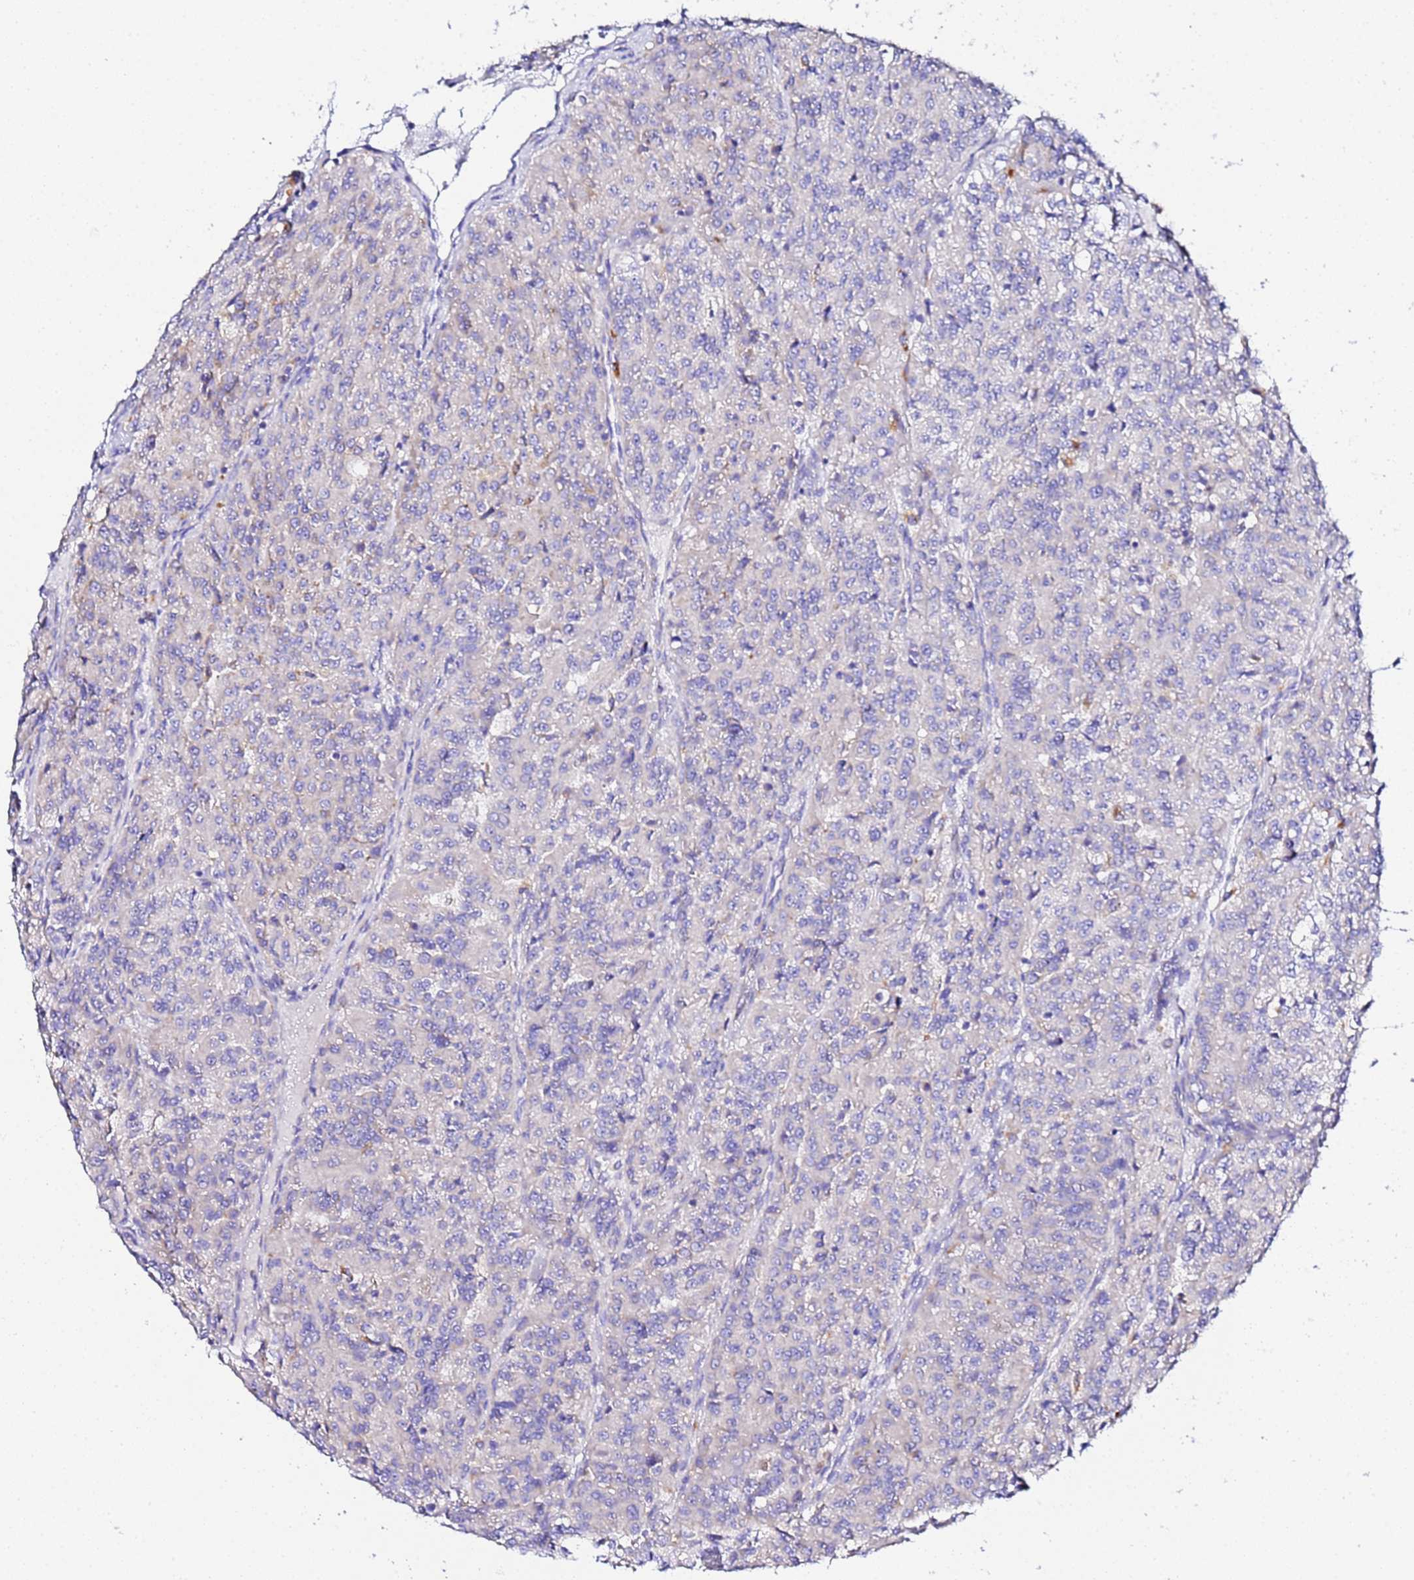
{"staining": {"intensity": "negative", "quantity": "none", "location": "none"}, "tissue": "renal cancer", "cell_type": "Tumor cells", "image_type": "cancer", "snomed": [{"axis": "morphology", "description": "Adenocarcinoma, NOS"}, {"axis": "topography", "description": "Kidney"}], "caption": "Immunohistochemical staining of human renal cancer (adenocarcinoma) demonstrates no significant positivity in tumor cells. The staining was performed using DAB (3,3'-diaminobenzidine) to visualize the protein expression in brown, while the nuclei were stained in blue with hematoxylin (Magnification: 20x).", "gene": "VTI1B", "patient": {"sex": "female", "age": 63}}